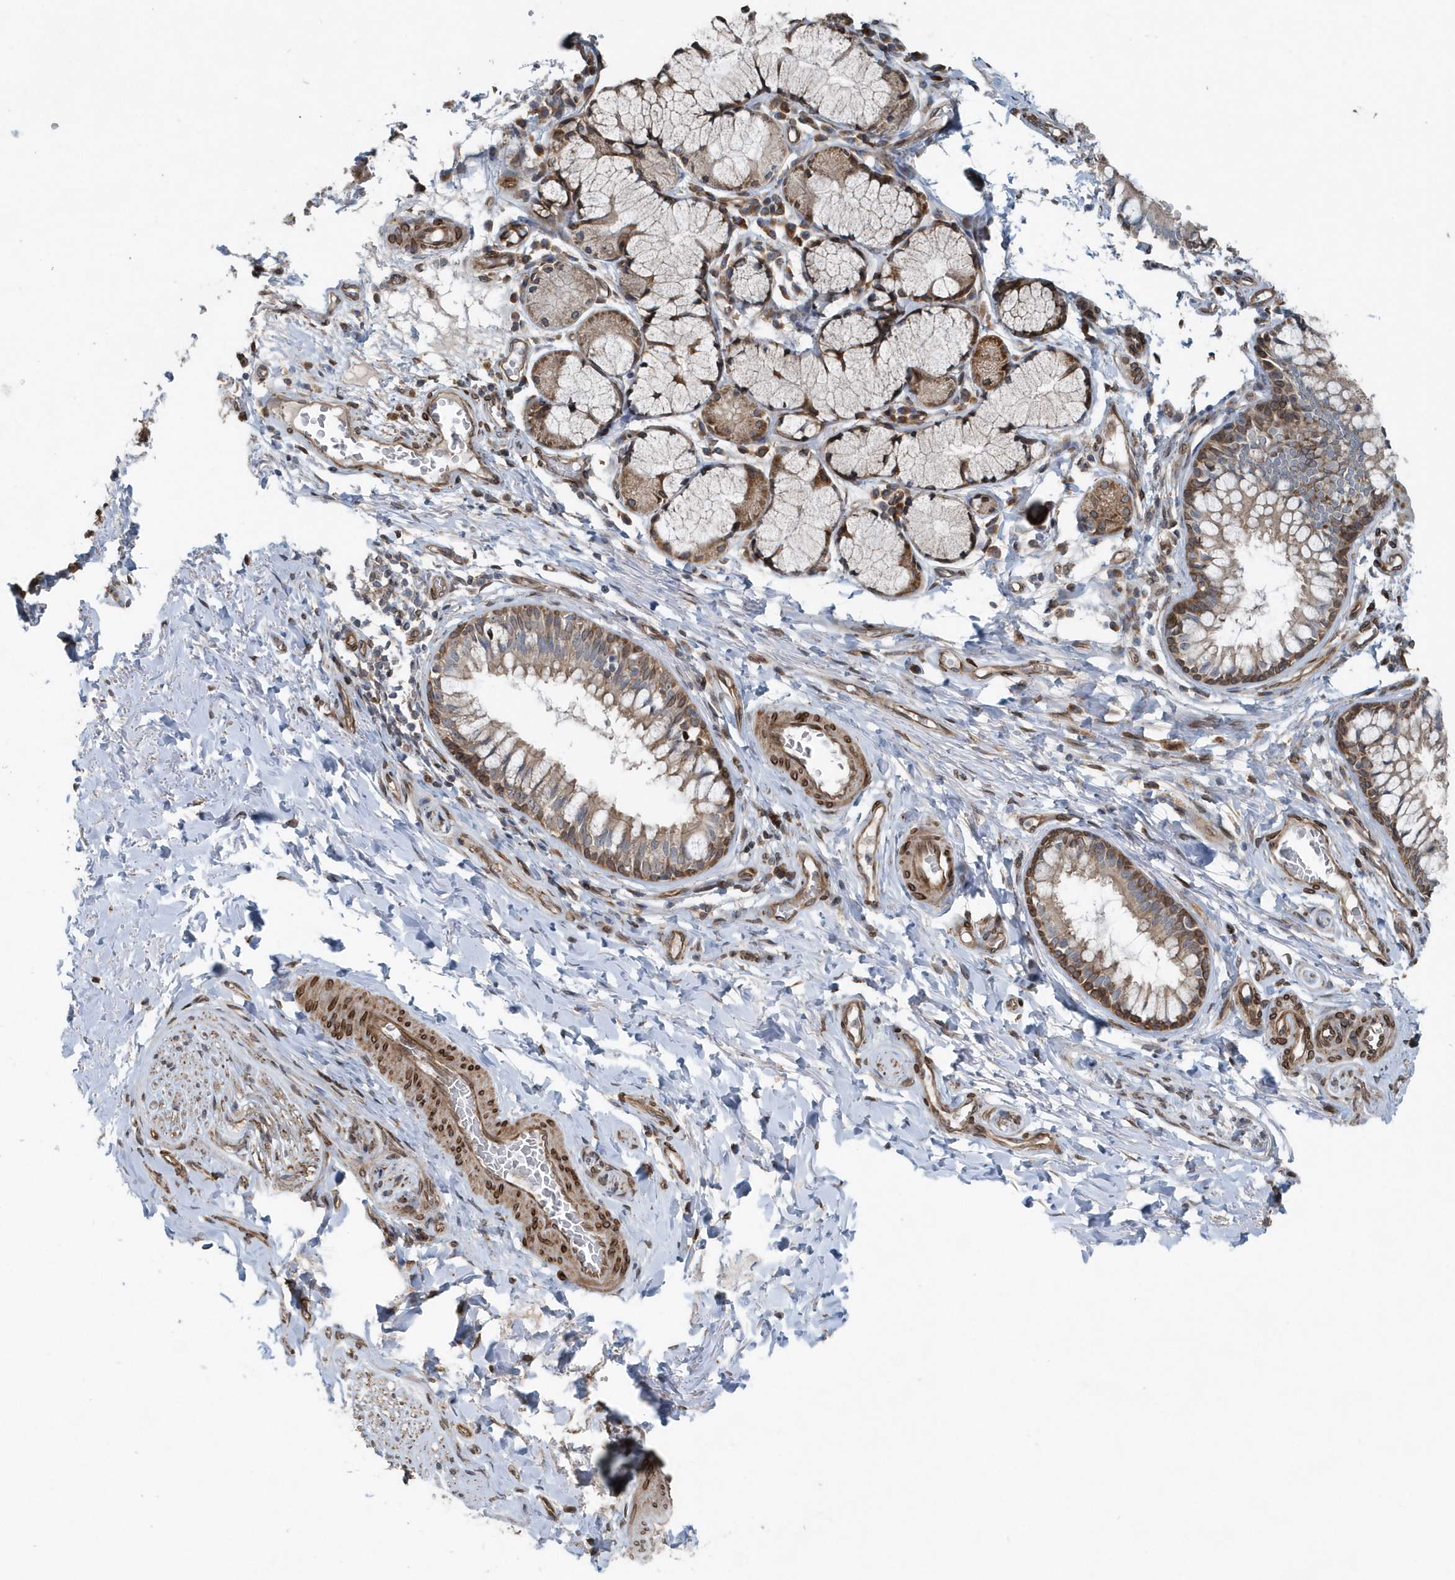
{"staining": {"intensity": "moderate", "quantity": ">75%", "location": "cytoplasmic/membranous"}, "tissue": "bronchus", "cell_type": "Respiratory epithelial cells", "image_type": "normal", "snomed": [{"axis": "morphology", "description": "Normal tissue, NOS"}, {"axis": "topography", "description": "Cartilage tissue"}, {"axis": "topography", "description": "Bronchus"}], "caption": "Protein staining of benign bronchus displays moderate cytoplasmic/membranous staining in approximately >75% of respiratory epithelial cells. Using DAB (3,3'-diaminobenzidine) (brown) and hematoxylin (blue) stains, captured at high magnification using brightfield microscopy.", "gene": "MCC", "patient": {"sex": "female", "age": 36}}